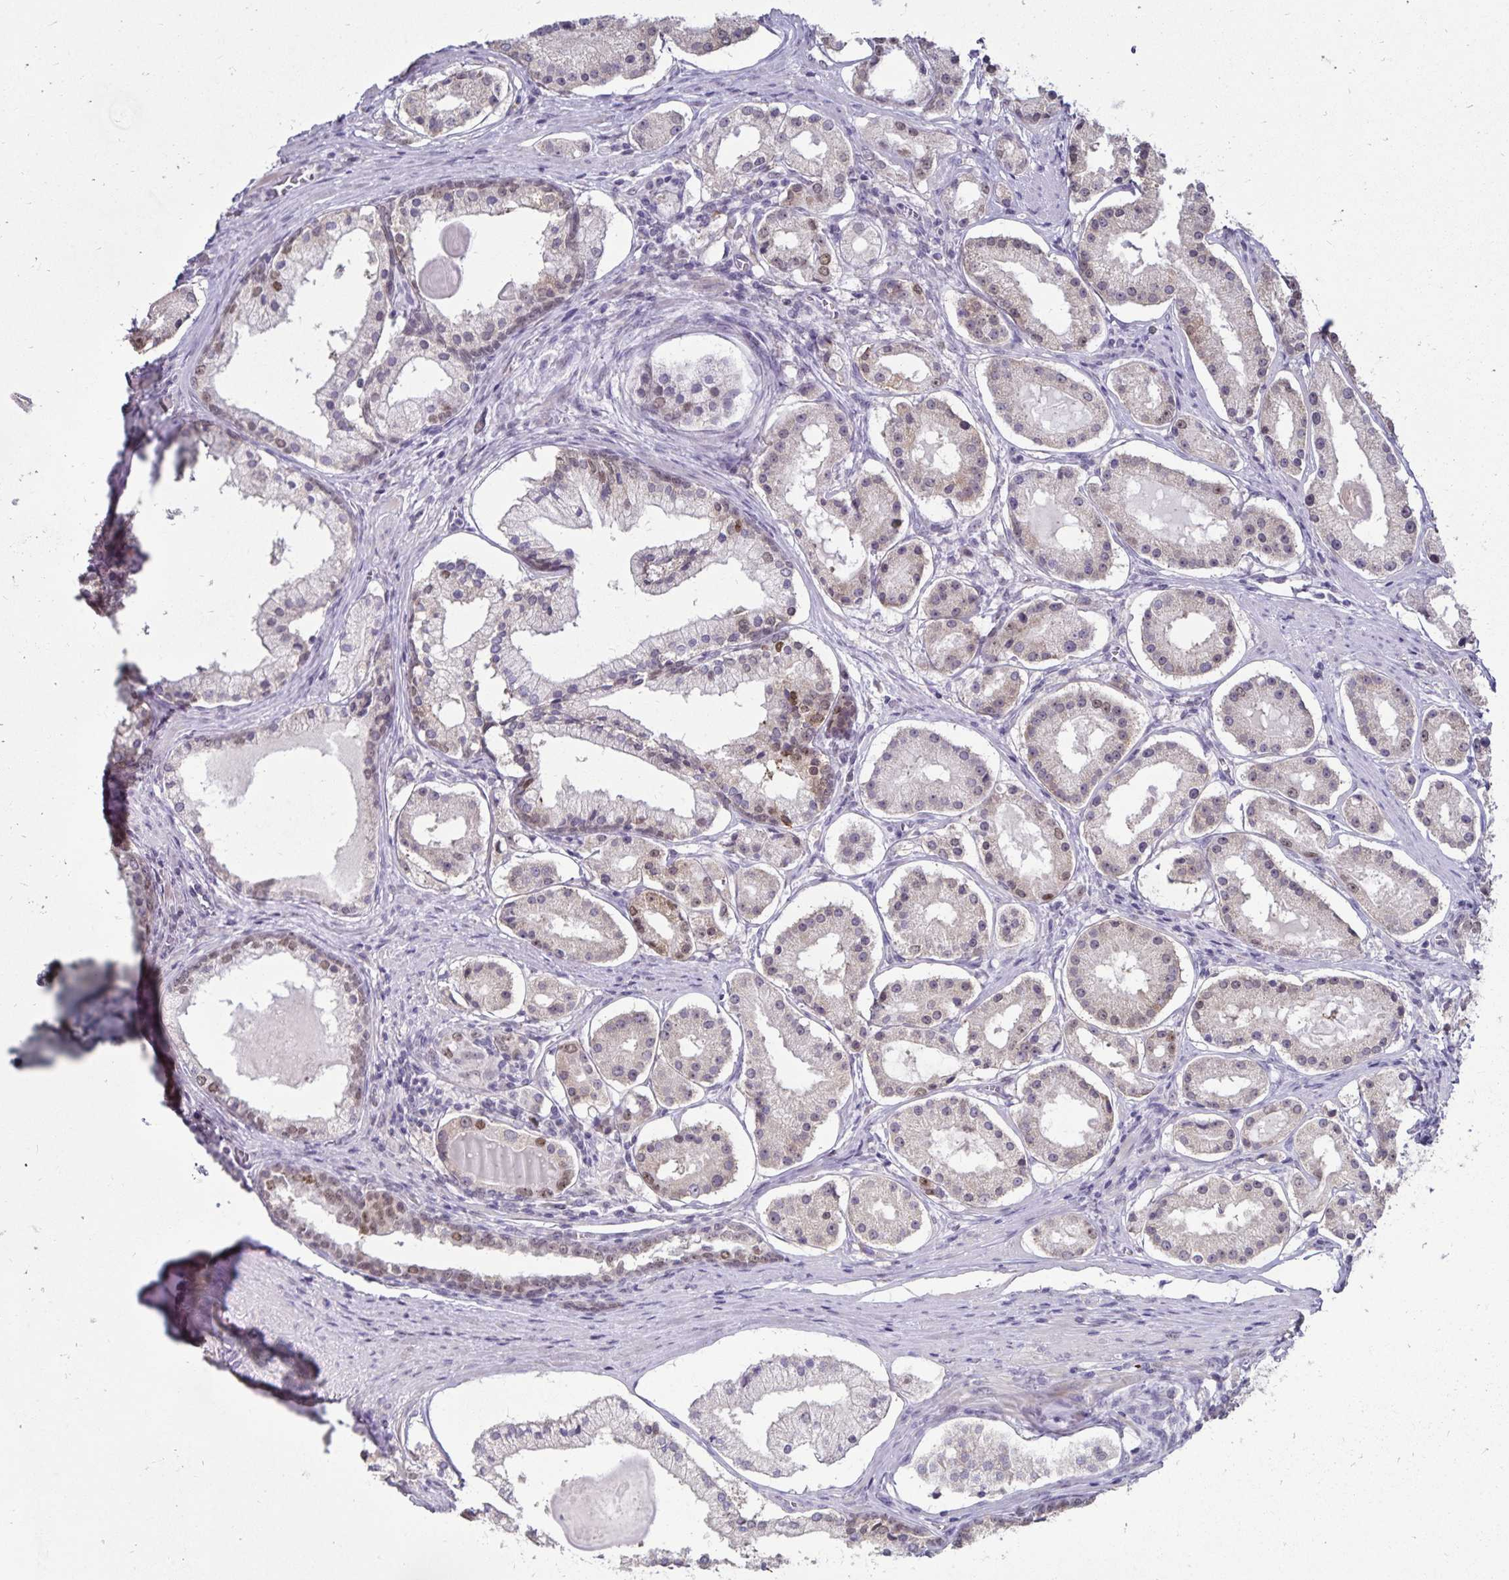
{"staining": {"intensity": "strong", "quantity": "<25%", "location": "nuclear"}, "tissue": "prostate cancer", "cell_type": "Tumor cells", "image_type": "cancer", "snomed": [{"axis": "morphology", "description": "Adenocarcinoma, Low grade"}, {"axis": "topography", "description": "Prostate"}], "caption": "This histopathology image reveals immunohistochemistry staining of human prostate cancer (low-grade adenocarcinoma), with medium strong nuclear positivity in about <25% of tumor cells.", "gene": "POLB", "patient": {"sex": "male", "age": 57}}